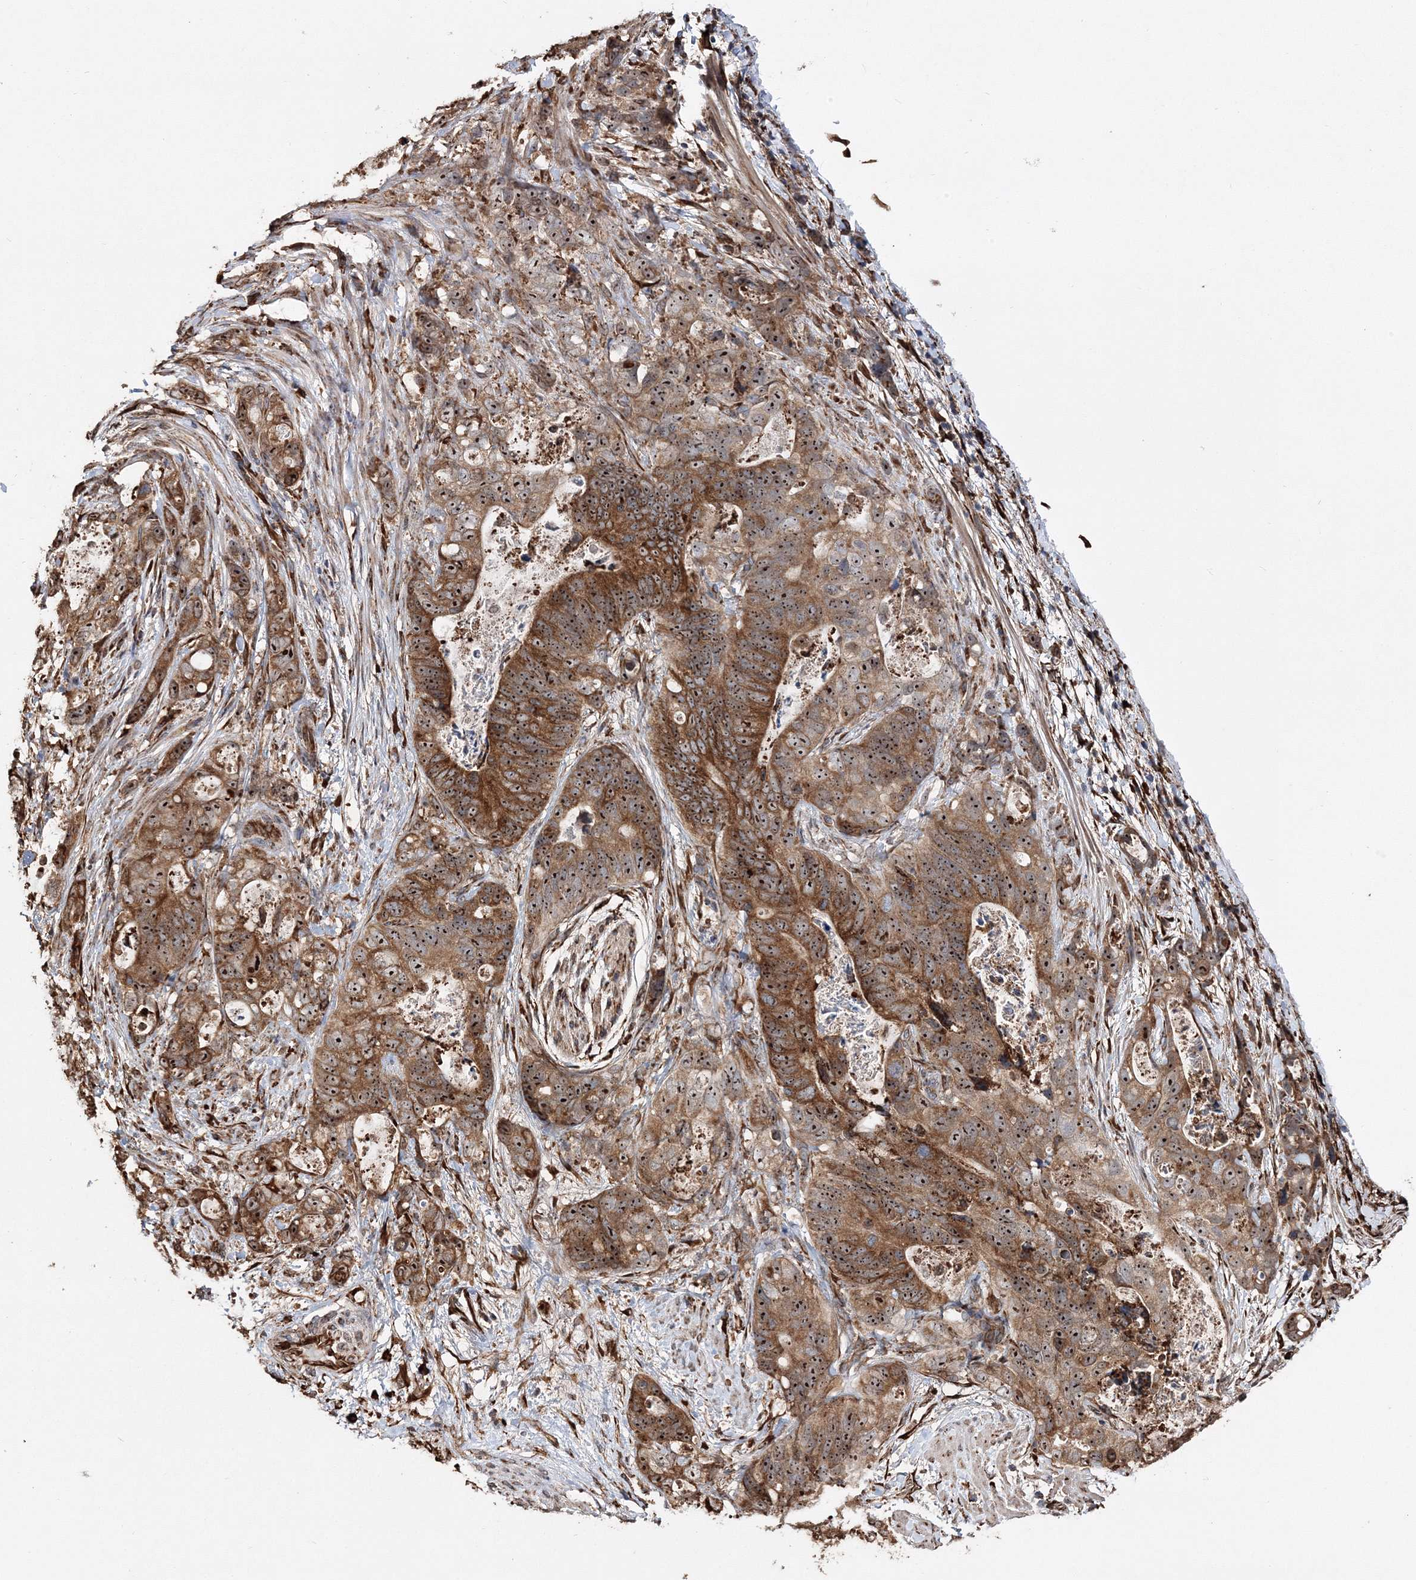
{"staining": {"intensity": "moderate", "quantity": ">75%", "location": "cytoplasmic/membranous,nuclear"}, "tissue": "stomach cancer", "cell_type": "Tumor cells", "image_type": "cancer", "snomed": [{"axis": "morphology", "description": "Normal tissue, NOS"}, {"axis": "morphology", "description": "Adenocarcinoma, NOS"}, {"axis": "topography", "description": "Stomach"}], "caption": "Adenocarcinoma (stomach) stained with a protein marker displays moderate staining in tumor cells.", "gene": "SCRN3", "patient": {"sex": "female", "age": 89}}